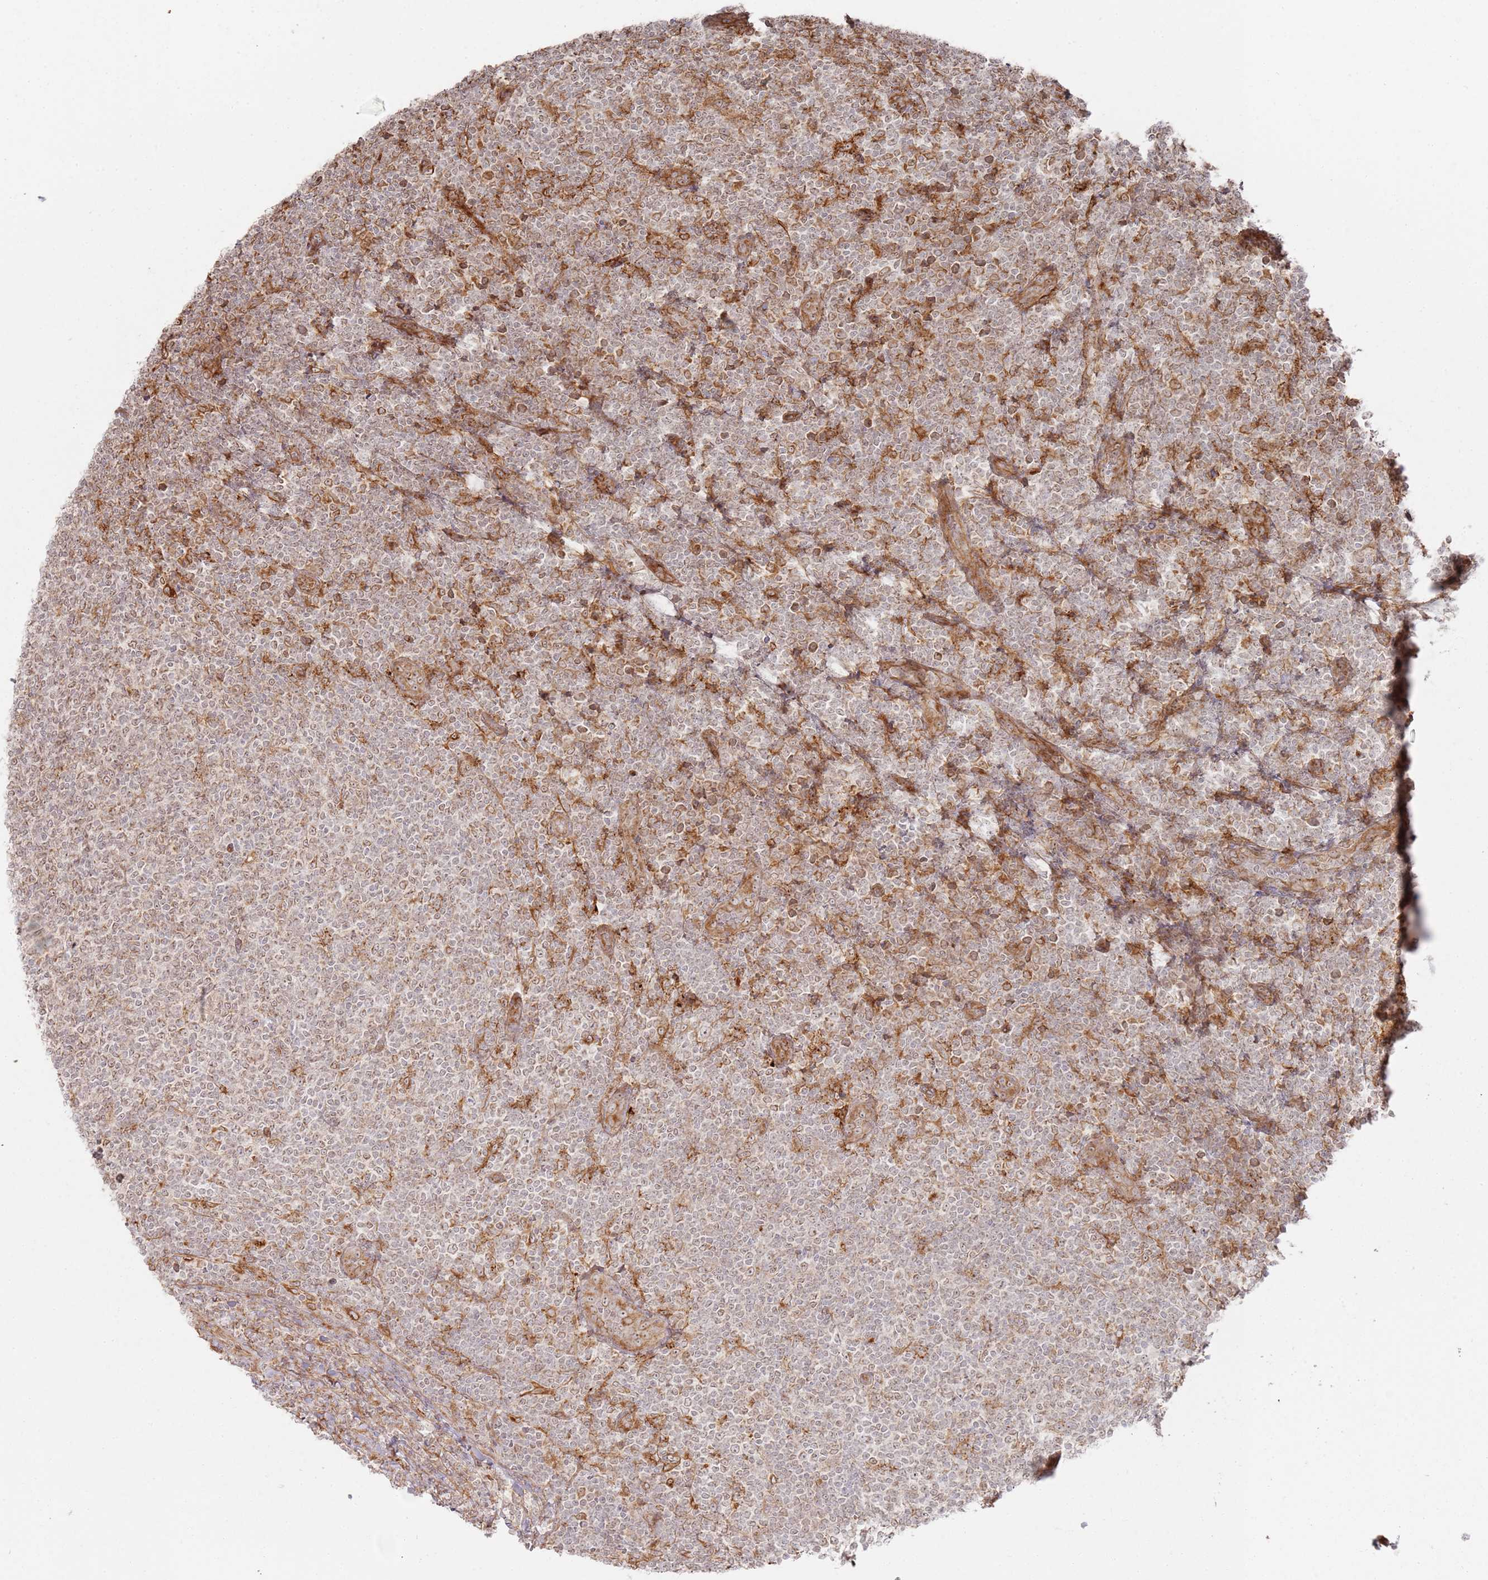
{"staining": {"intensity": "weak", "quantity": "25%-75%", "location": "cytoplasmic/membranous"}, "tissue": "lymphoma", "cell_type": "Tumor cells", "image_type": "cancer", "snomed": [{"axis": "morphology", "description": "Malignant lymphoma, non-Hodgkin's type, Low grade"}, {"axis": "topography", "description": "Lymph node"}], "caption": "This histopathology image shows immunohistochemistry (IHC) staining of human lymphoma, with low weak cytoplasmic/membranous expression in approximately 25%-75% of tumor cells.", "gene": "PHF21A", "patient": {"sex": "male", "age": 66}}